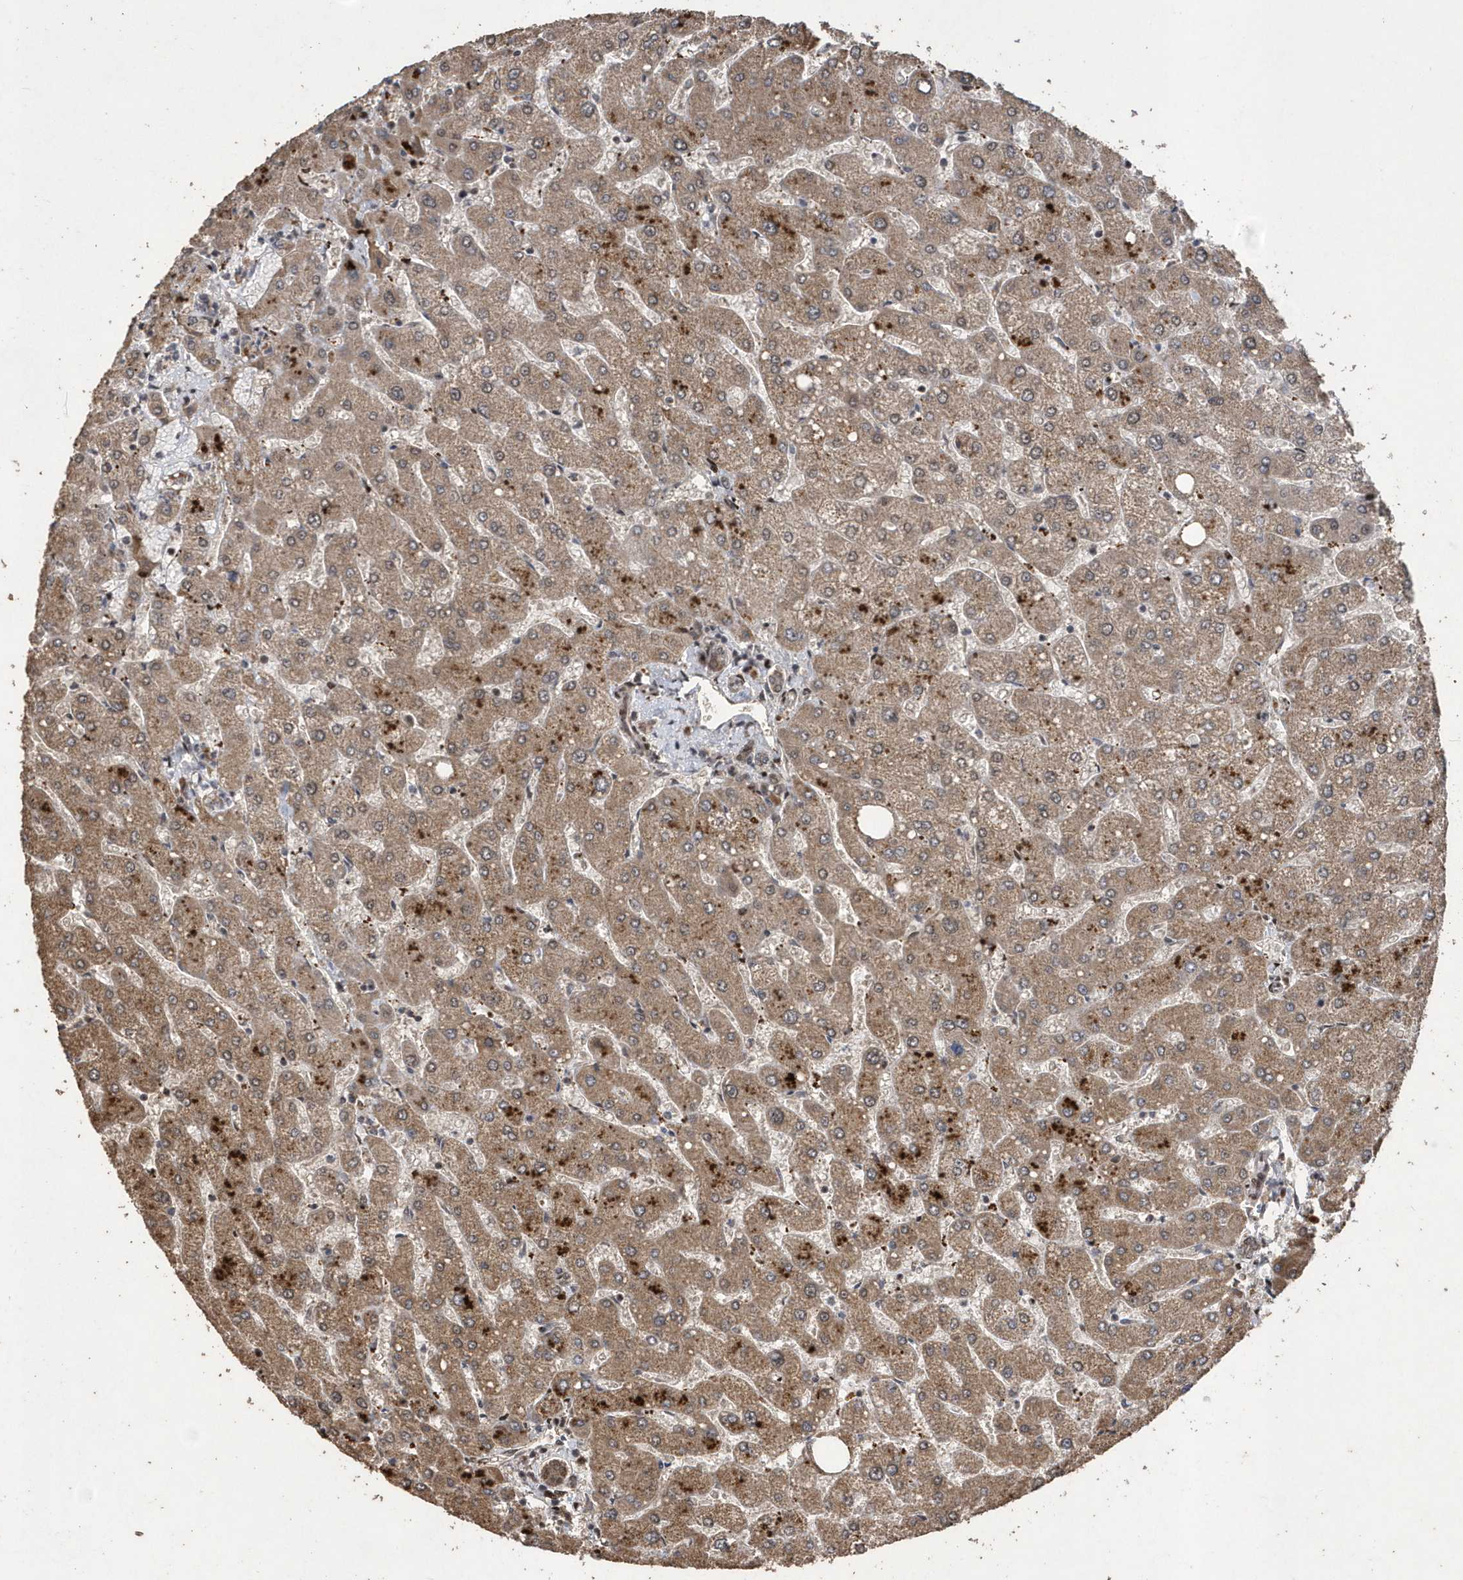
{"staining": {"intensity": "weak", "quantity": ">75%", "location": "nuclear"}, "tissue": "liver", "cell_type": "Cholangiocytes", "image_type": "normal", "snomed": [{"axis": "morphology", "description": "Normal tissue, NOS"}, {"axis": "topography", "description": "Liver"}], "caption": "Benign liver was stained to show a protein in brown. There is low levels of weak nuclear expression in about >75% of cholangiocytes.", "gene": "INTS12", "patient": {"sex": "male", "age": 55}}